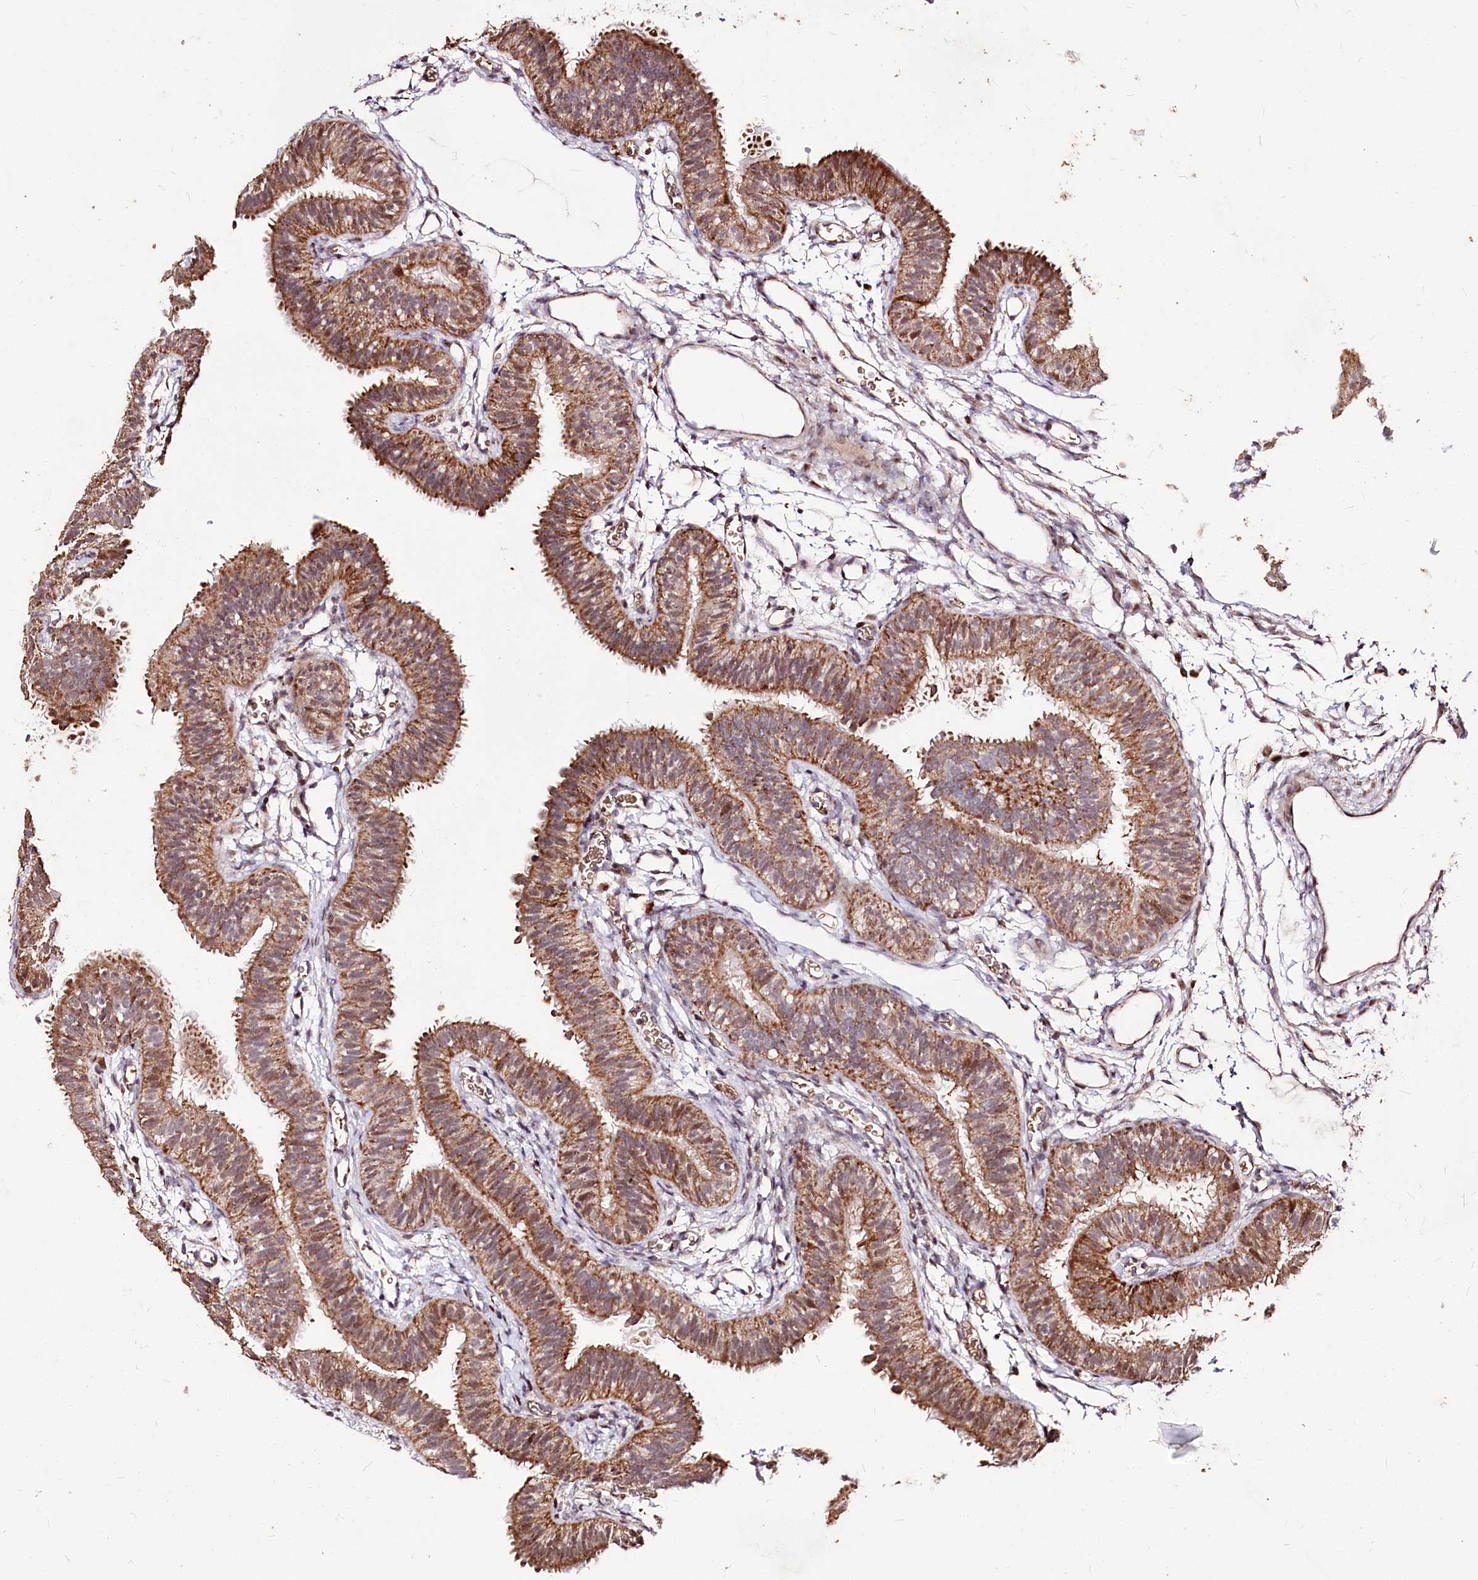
{"staining": {"intensity": "moderate", "quantity": ">75%", "location": "cytoplasmic/membranous"}, "tissue": "fallopian tube", "cell_type": "Glandular cells", "image_type": "normal", "snomed": [{"axis": "morphology", "description": "Normal tissue, NOS"}, {"axis": "topography", "description": "Fallopian tube"}], "caption": "Moderate cytoplasmic/membranous expression is appreciated in about >75% of glandular cells in benign fallopian tube. (DAB = brown stain, brightfield microscopy at high magnification).", "gene": "CARD19", "patient": {"sex": "female", "age": 35}}